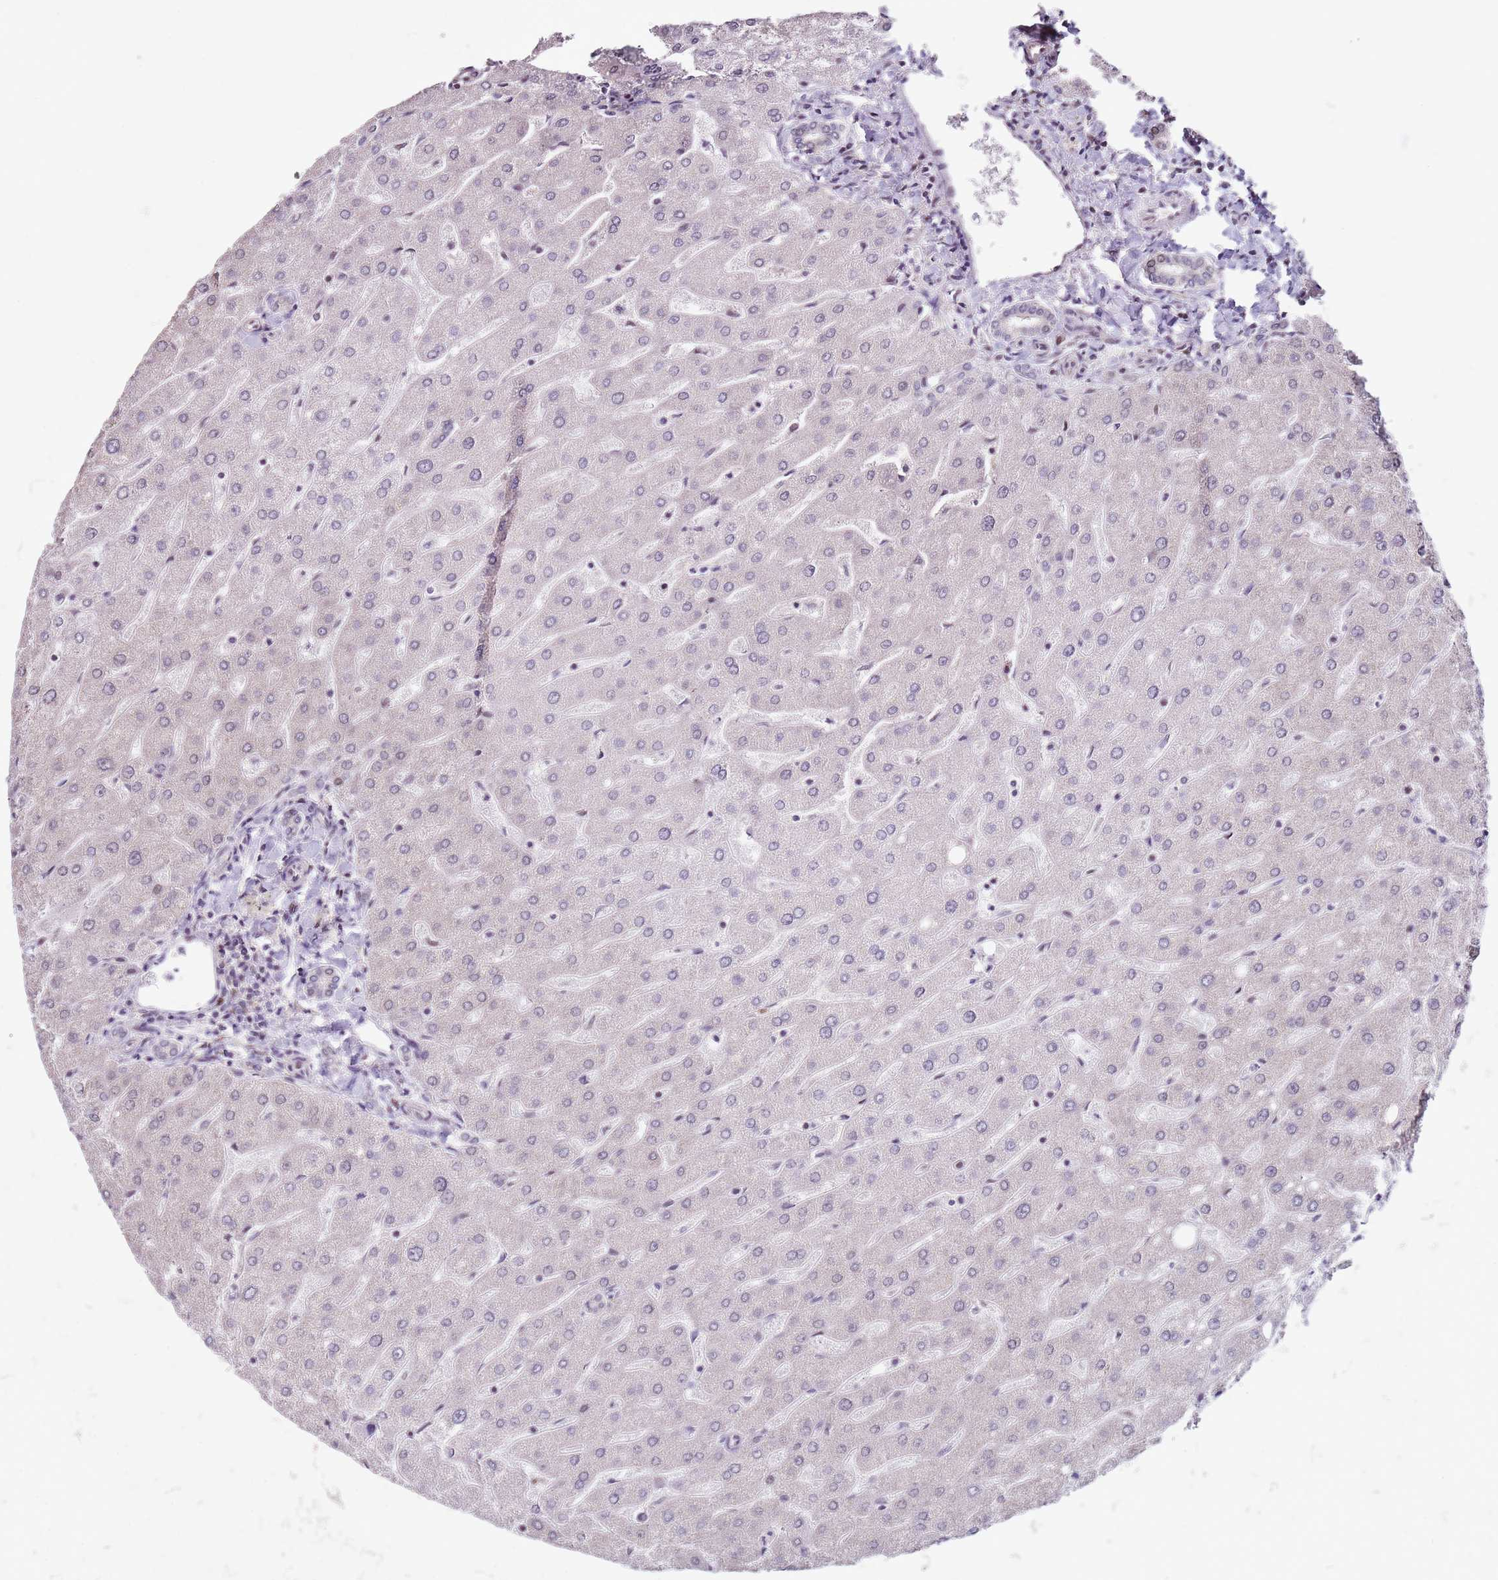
{"staining": {"intensity": "negative", "quantity": "none", "location": "none"}, "tissue": "liver", "cell_type": "Cholangiocytes", "image_type": "normal", "snomed": [{"axis": "morphology", "description": "Normal tissue, NOS"}, {"axis": "topography", "description": "Liver"}], "caption": "The immunohistochemistry histopathology image has no significant positivity in cholangiocytes of liver. Brightfield microscopy of IHC stained with DAB (3,3'-diaminobenzidine) (brown) and hematoxylin (blue), captured at high magnification.", "gene": "PSMD4", "patient": {"sex": "male", "age": 67}}